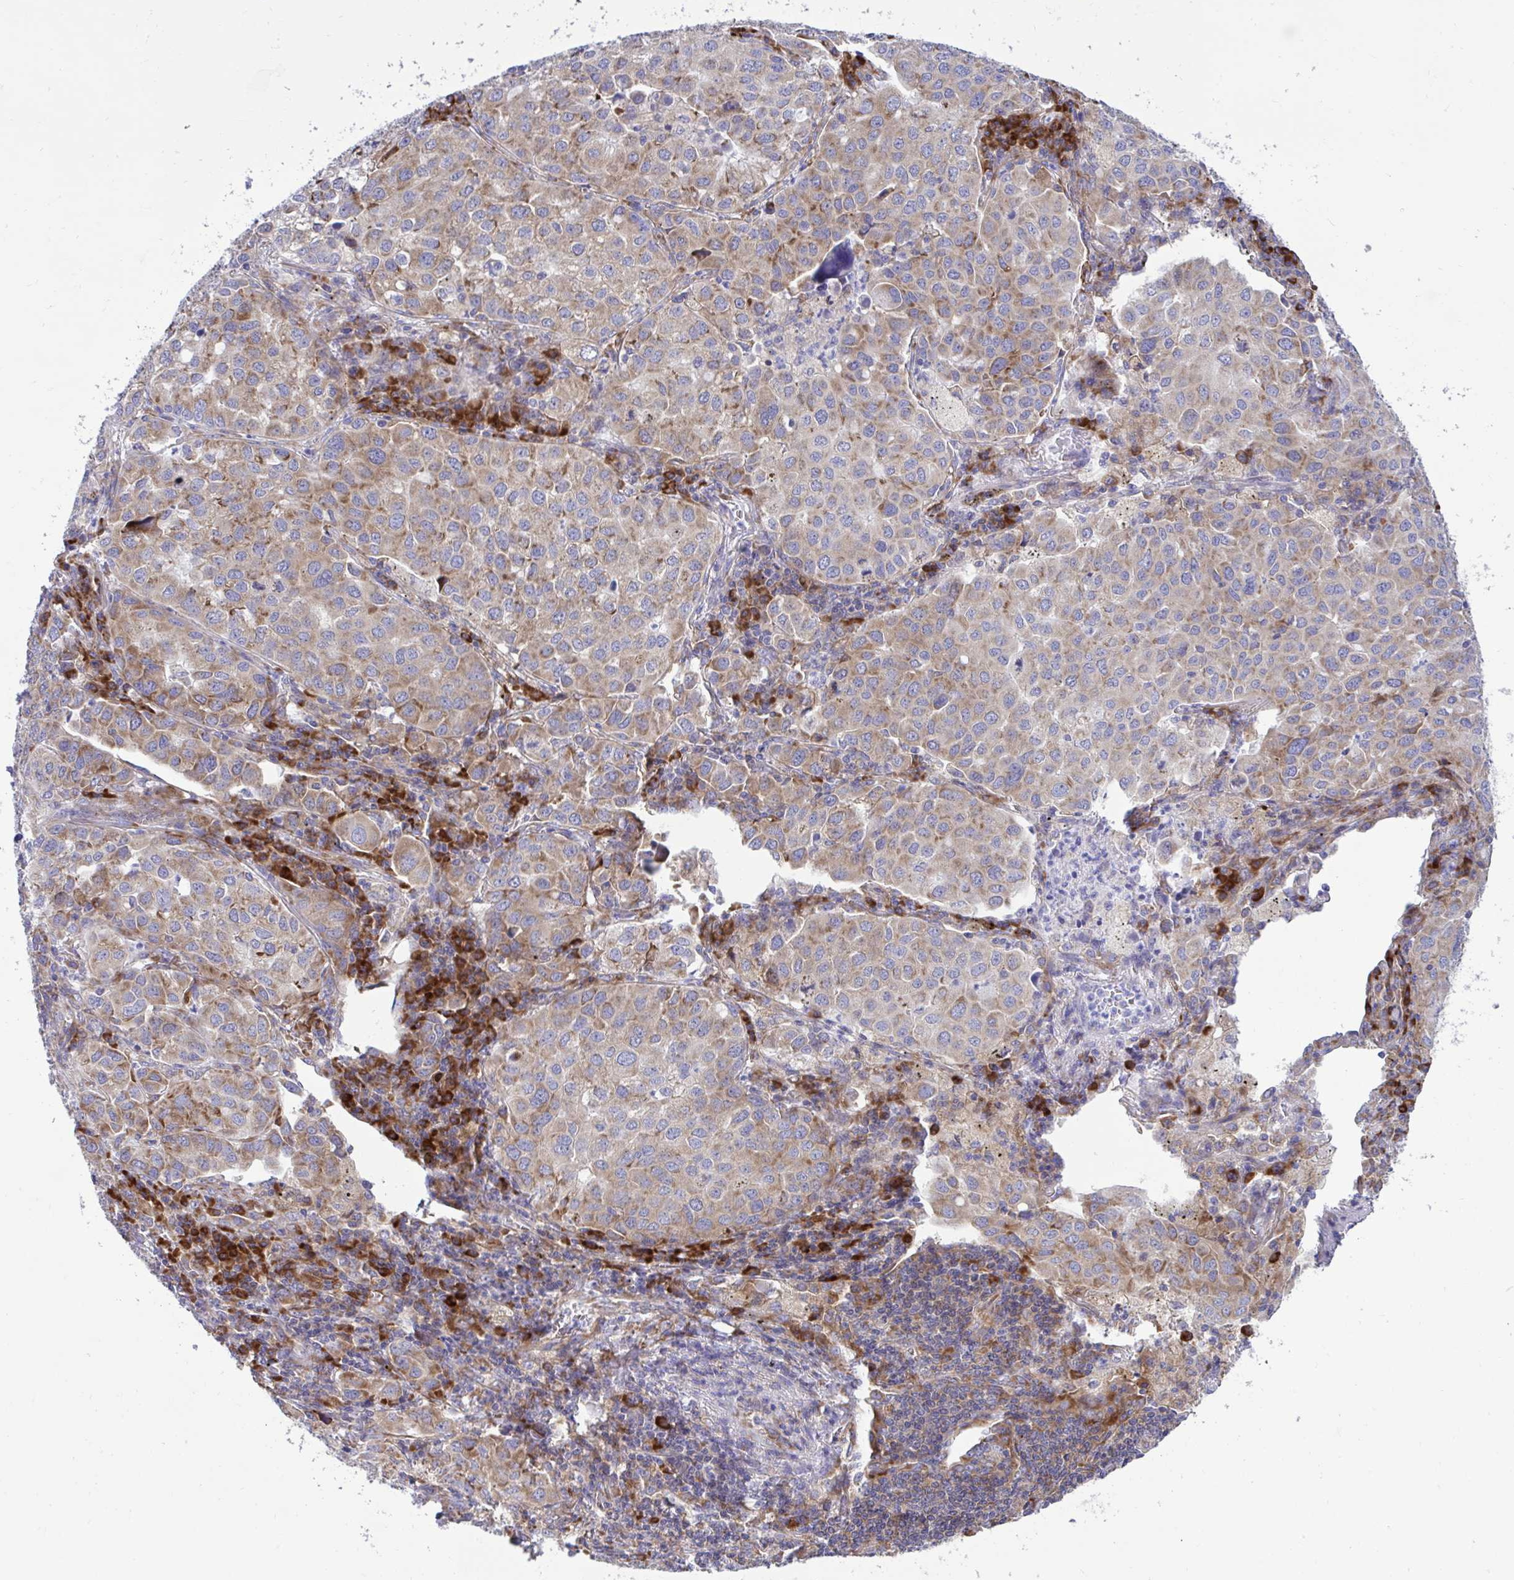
{"staining": {"intensity": "moderate", "quantity": ">75%", "location": "cytoplasmic/membranous"}, "tissue": "lung cancer", "cell_type": "Tumor cells", "image_type": "cancer", "snomed": [{"axis": "morphology", "description": "Adenocarcinoma, NOS"}, {"axis": "morphology", "description": "Adenocarcinoma, metastatic, NOS"}, {"axis": "topography", "description": "Lymph node"}, {"axis": "topography", "description": "Lung"}], "caption": "Protein expression analysis of human adenocarcinoma (lung) reveals moderate cytoplasmic/membranous staining in about >75% of tumor cells. The protein is stained brown, and the nuclei are stained in blue (DAB (3,3'-diaminobenzidine) IHC with brightfield microscopy, high magnification).", "gene": "RPS15", "patient": {"sex": "female", "age": 65}}